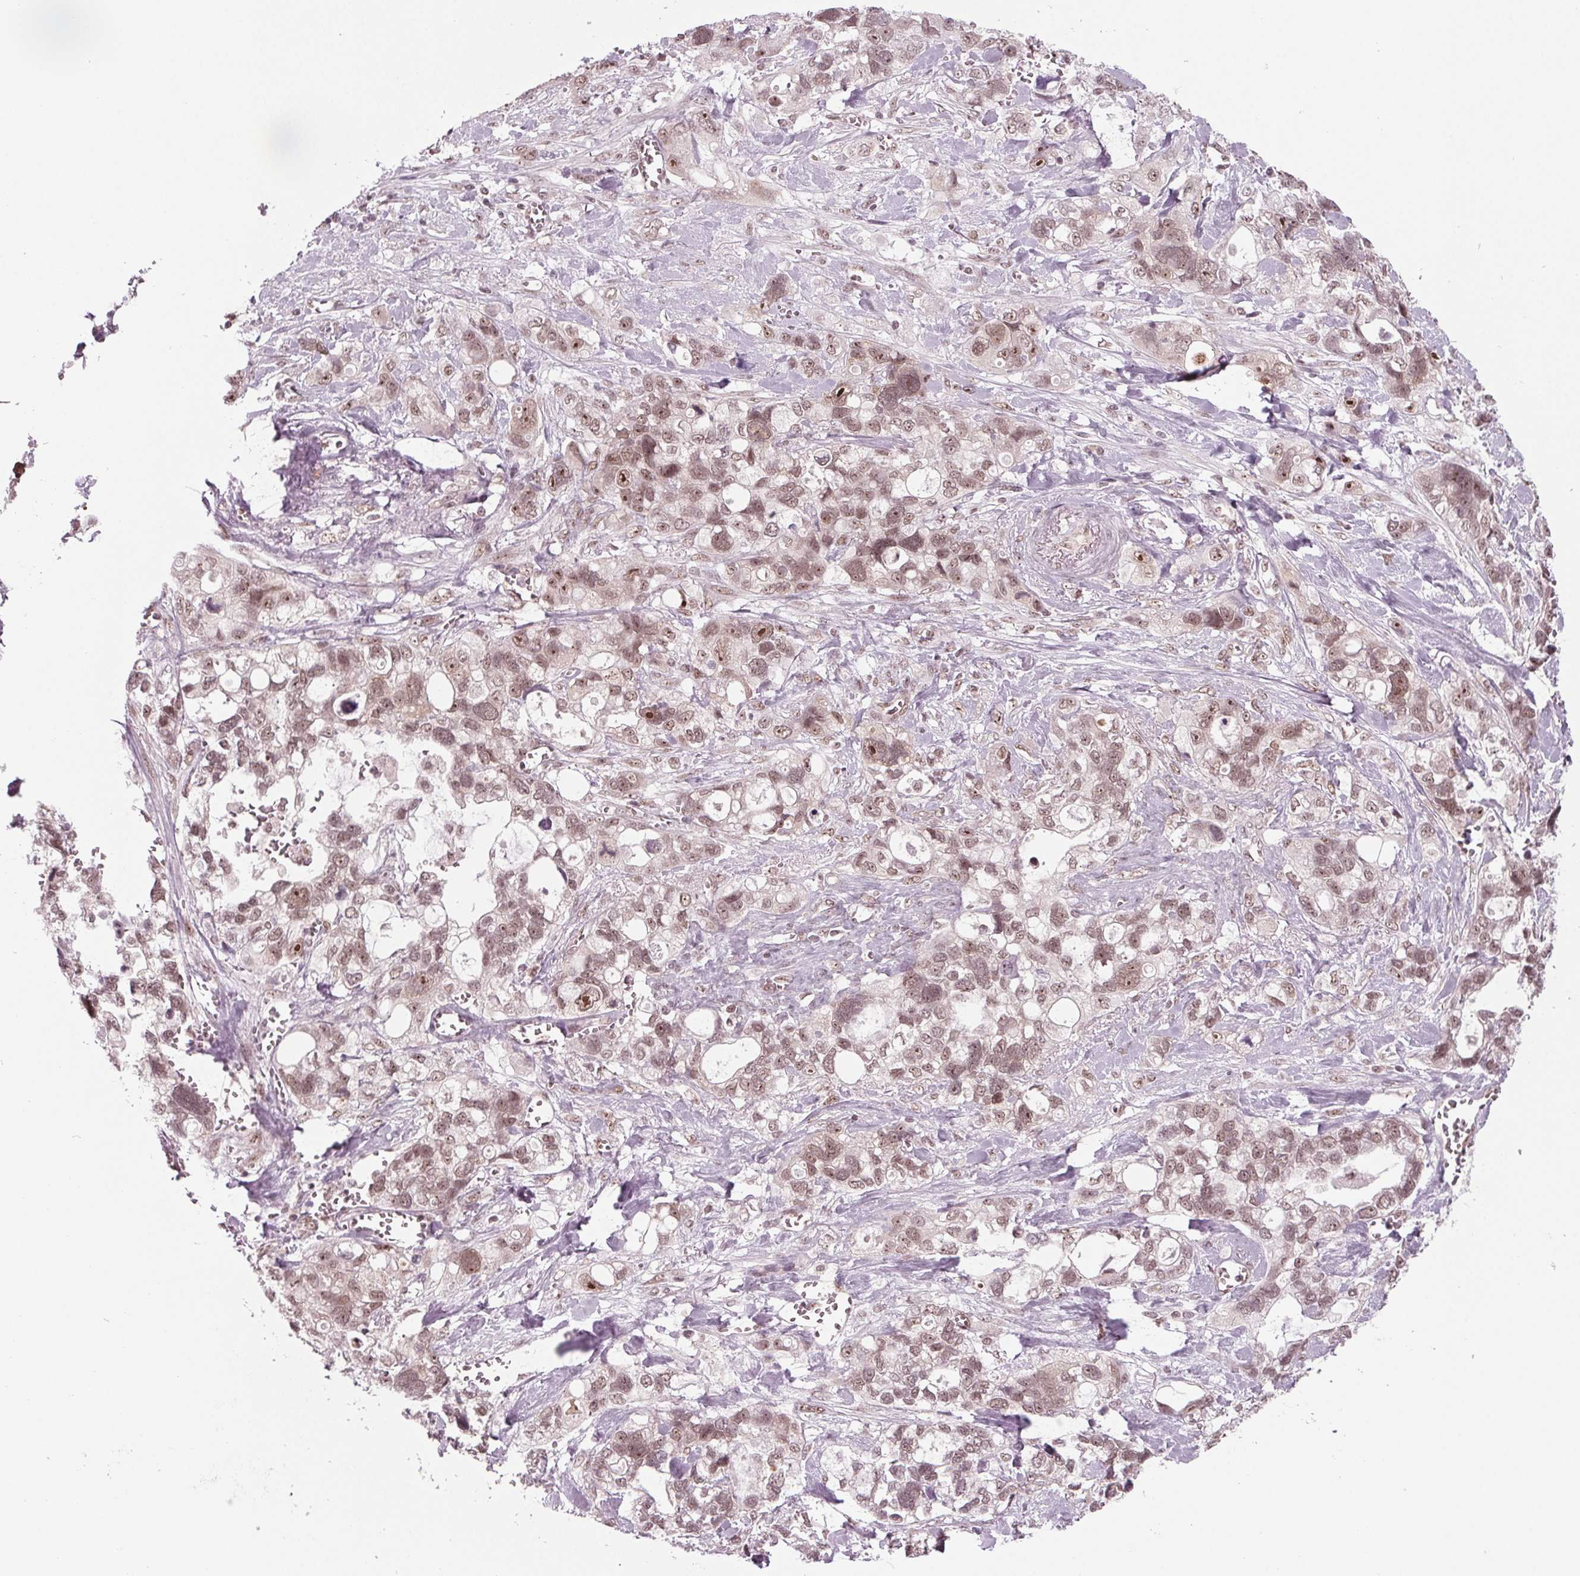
{"staining": {"intensity": "moderate", "quantity": ">75%", "location": "nuclear"}, "tissue": "stomach cancer", "cell_type": "Tumor cells", "image_type": "cancer", "snomed": [{"axis": "morphology", "description": "Adenocarcinoma, NOS"}, {"axis": "topography", "description": "Stomach, upper"}], "caption": "A brown stain shows moderate nuclear expression of a protein in human stomach adenocarcinoma tumor cells. Nuclei are stained in blue.", "gene": "DDX41", "patient": {"sex": "female", "age": 81}}